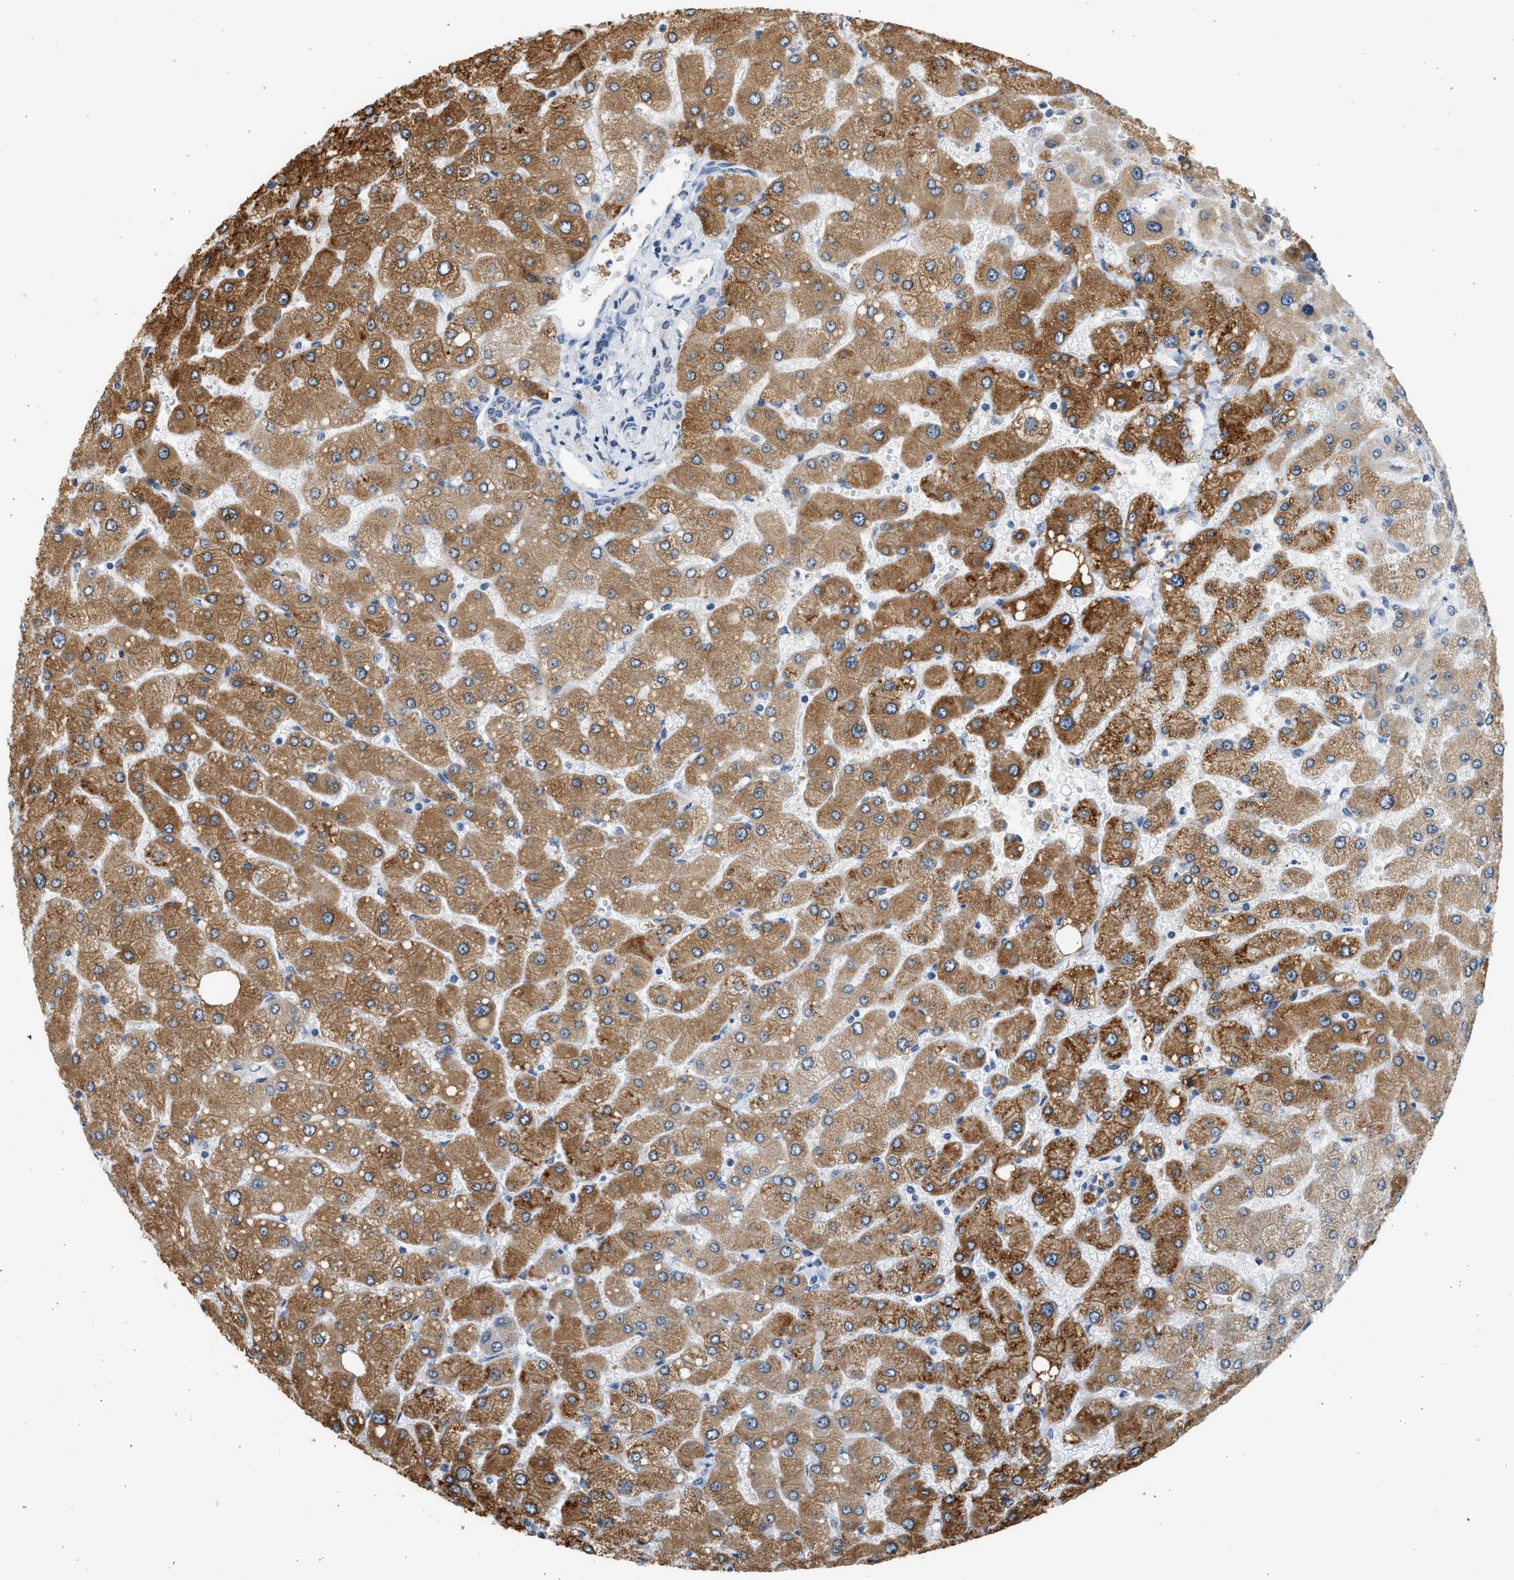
{"staining": {"intensity": "negative", "quantity": "none", "location": "none"}, "tissue": "liver", "cell_type": "Cholangiocytes", "image_type": "normal", "snomed": [{"axis": "morphology", "description": "Normal tissue, NOS"}, {"axis": "topography", "description": "Liver"}], "caption": "A high-resolution photomicrograph shows immunohistochemistry (IHC) staining of benign liver, which reveals no significant positivity in cholangiocytes.", "gene": "HIPK1", "patient": {"sex": "male", "age": 55}}